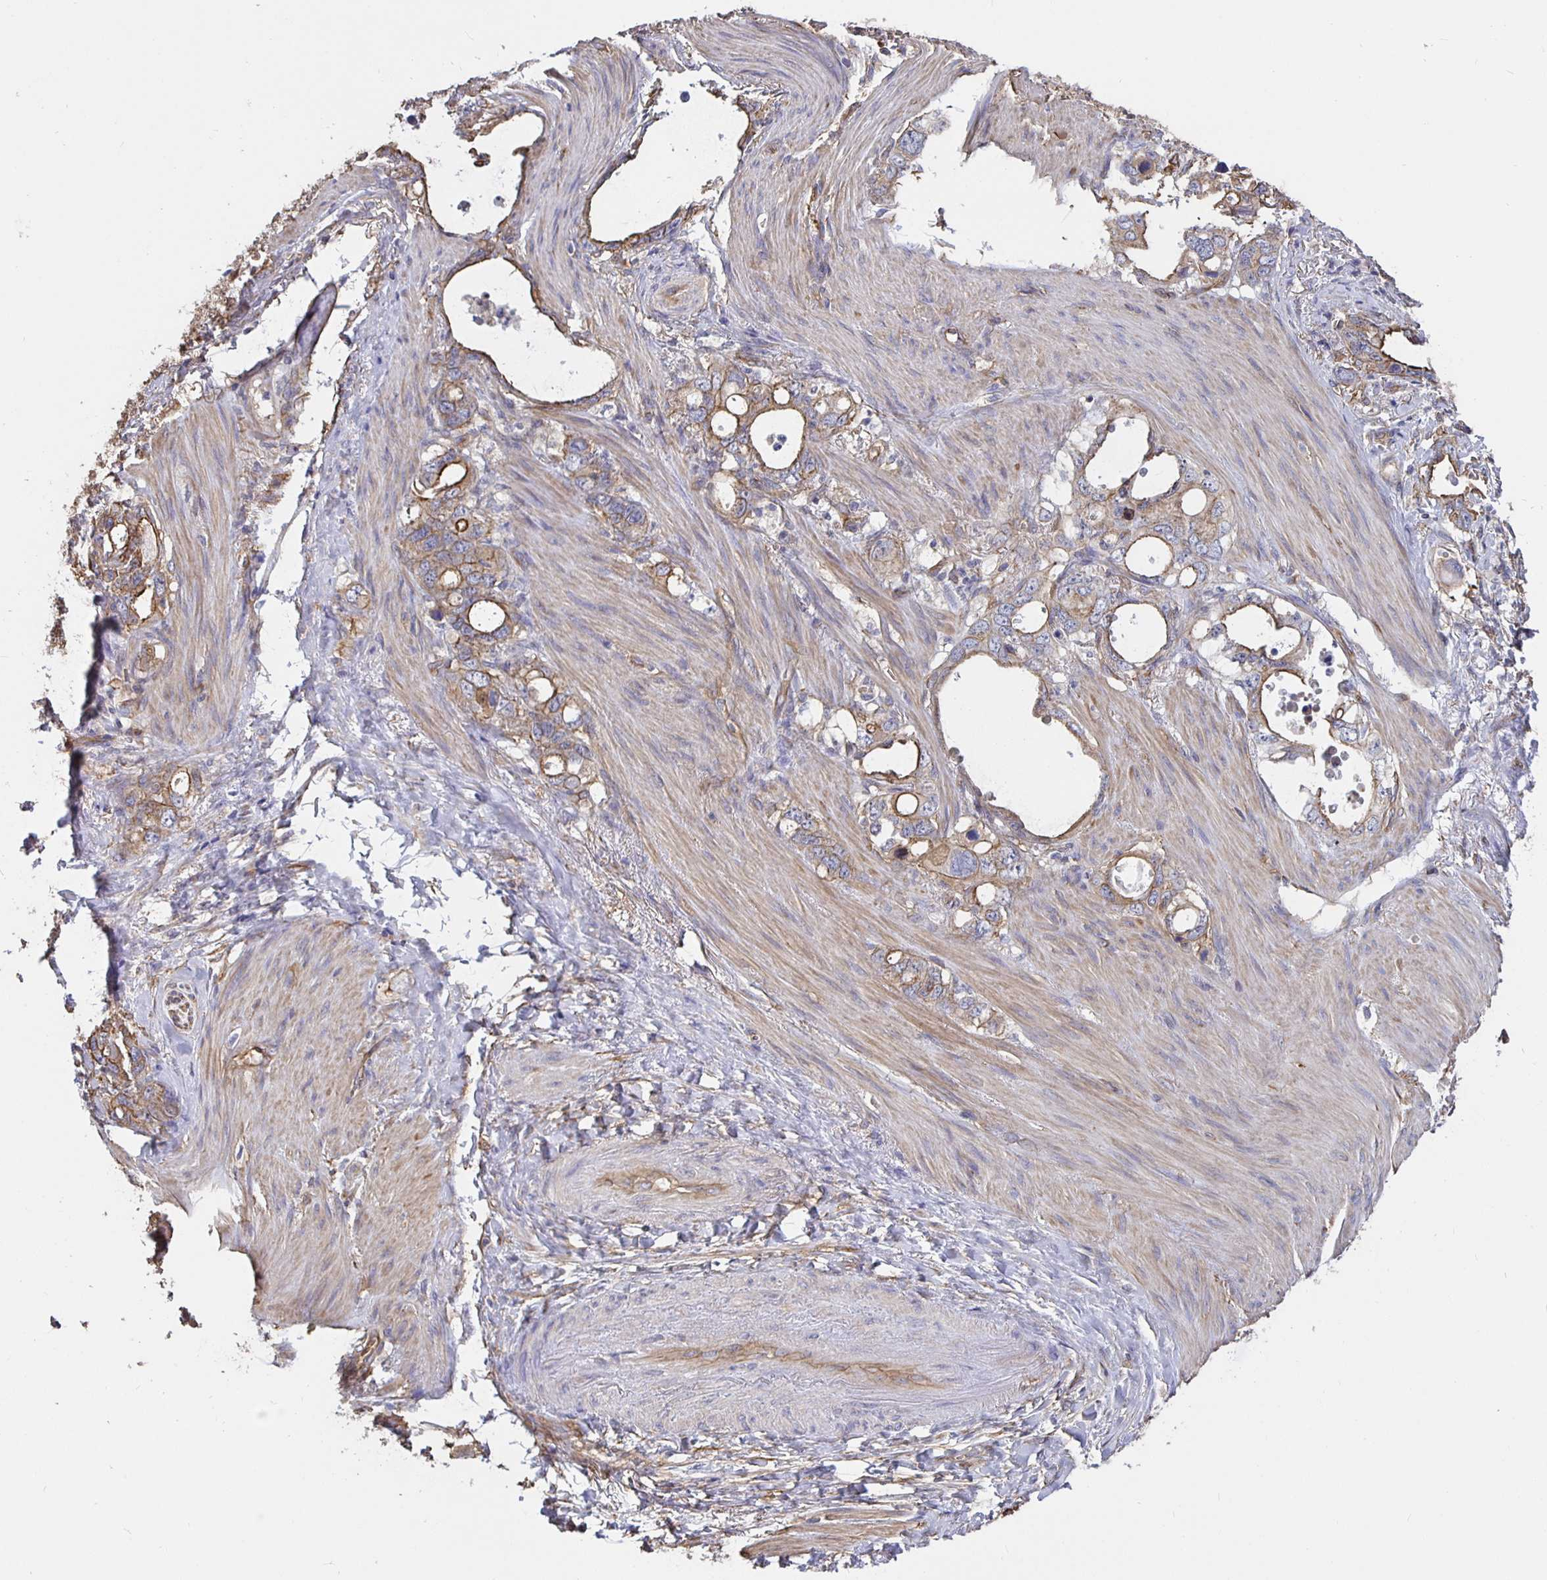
{"staining": {"intensity": "moderate", "quantity": "25%-75%", "location": "cytoplasmic/membranous"}, "tissue": "stomach cancer", "cell_type": "Tumor cells", "image_type": "cancer", "snomed": [{"axis": "morphology", "description": "Adenocarcinoma, NOS"}, {"axis": "topography", "description": "Stomach, upper"}], "caption": "Approximately 25%-75% of tumor cells in stomach cancer (adenocarcinoma) display moderate cytoplasmic/membranous protein expression as visualized by brown immunohistochemical staining.", "gene": "ARHGEF39", "patient": {"sex": "male", "age": 74}}